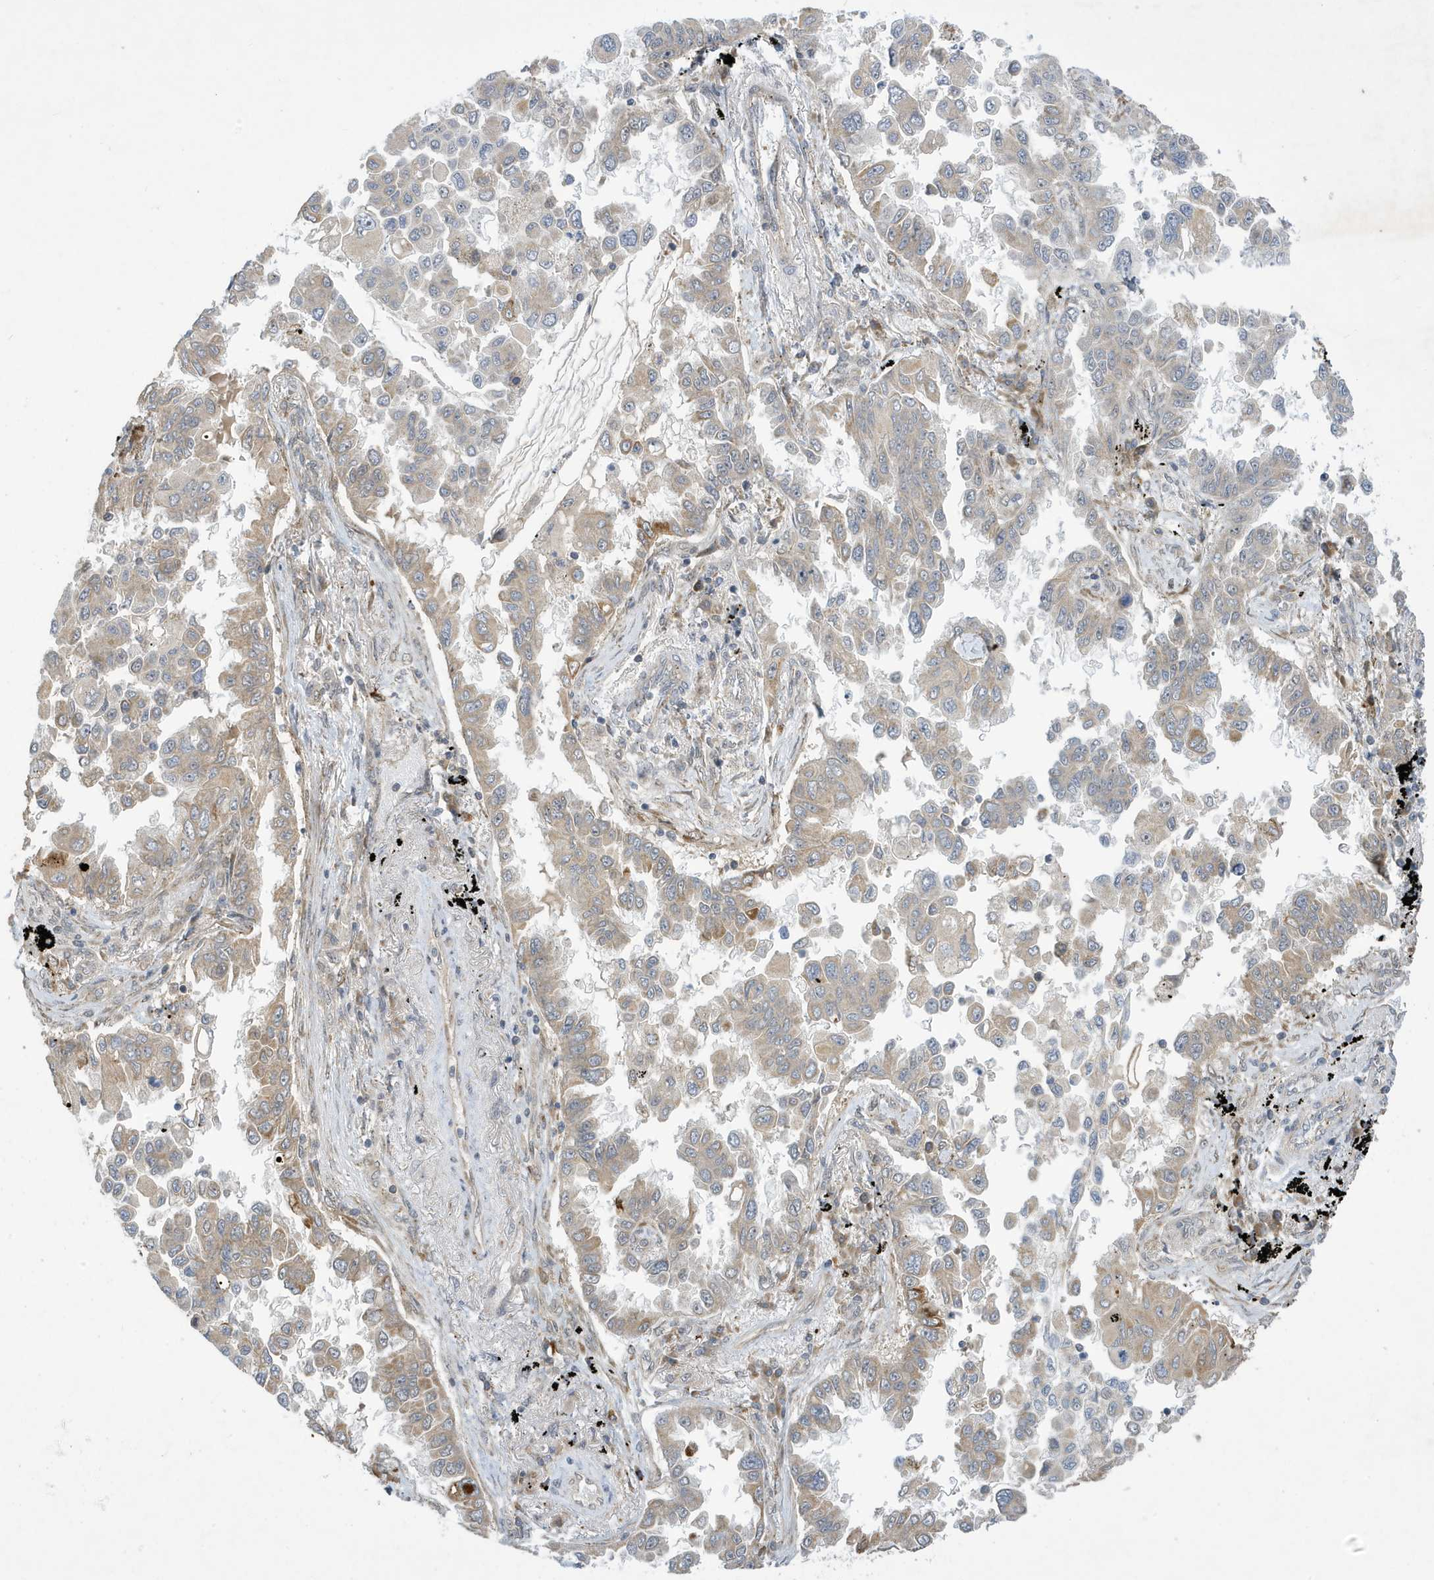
{"staining": {"intensity": "weak", "quantity": ">75%", "location": "cytoplasmic/membranous"}, "tissue": "lung cancer", "cell_type": "Tumor cells", "image_type": "cancer", "snomed": [{"axis": "morphology", "description": "Adenocarcinoma, NOS"}, {"axis": "topography", "description": "Lung"}], "caption": "Immunohistochemistry (DAB) staining of lung adenocarcinoma shows weak cytoplasmic/membranous protein expression in about >75% of tumor cells. (Stains: DAB (3,3'-diaminobenzidine) in brown, nuclei in blue, Microscopy: brightfield microscopy at high magnification).", "gene": "NCOA7", "patient": {"sex": "female", "age": 67}}